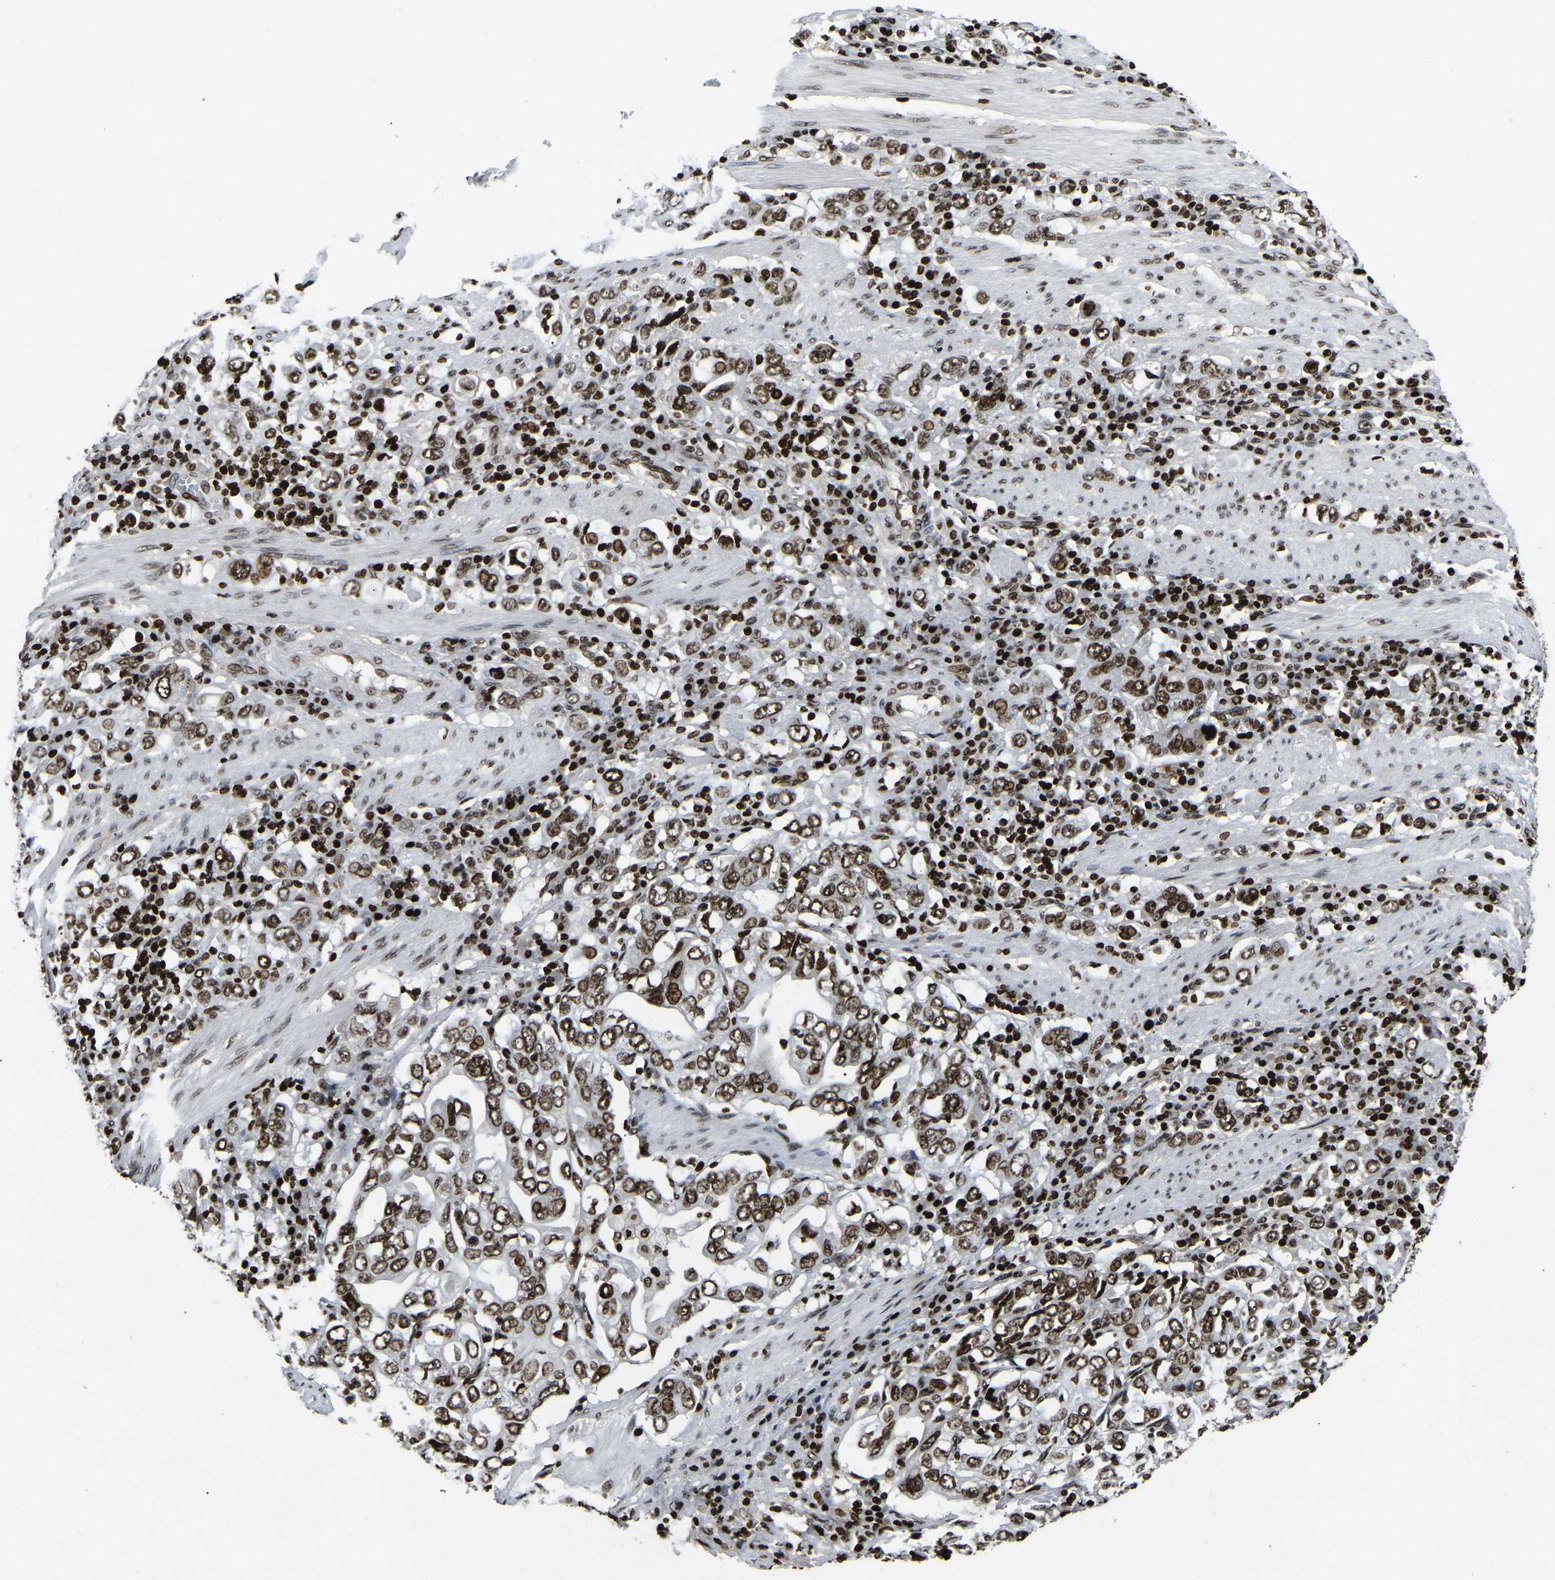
{"staining": {"intensity": "moderate", "quantity": ">75%", "location": "nuclear"}, "tissue": "stomach cancer", "cell_type": "Tumor cells", "image_type": "cancer", "snomed": [{"axis": "morphology", "description": "Adenocarcinoma, NOS"}, {"axis": "topography", "description": "Stomach, upper"}], "caption": "The histopathology image displays a brown stain indicating the presence of a protein in the nuclear of tumor cells in stomach adenocarcinoma.", "gene": "LRRC61", "patient": {"sex": "male", "age": 62}}